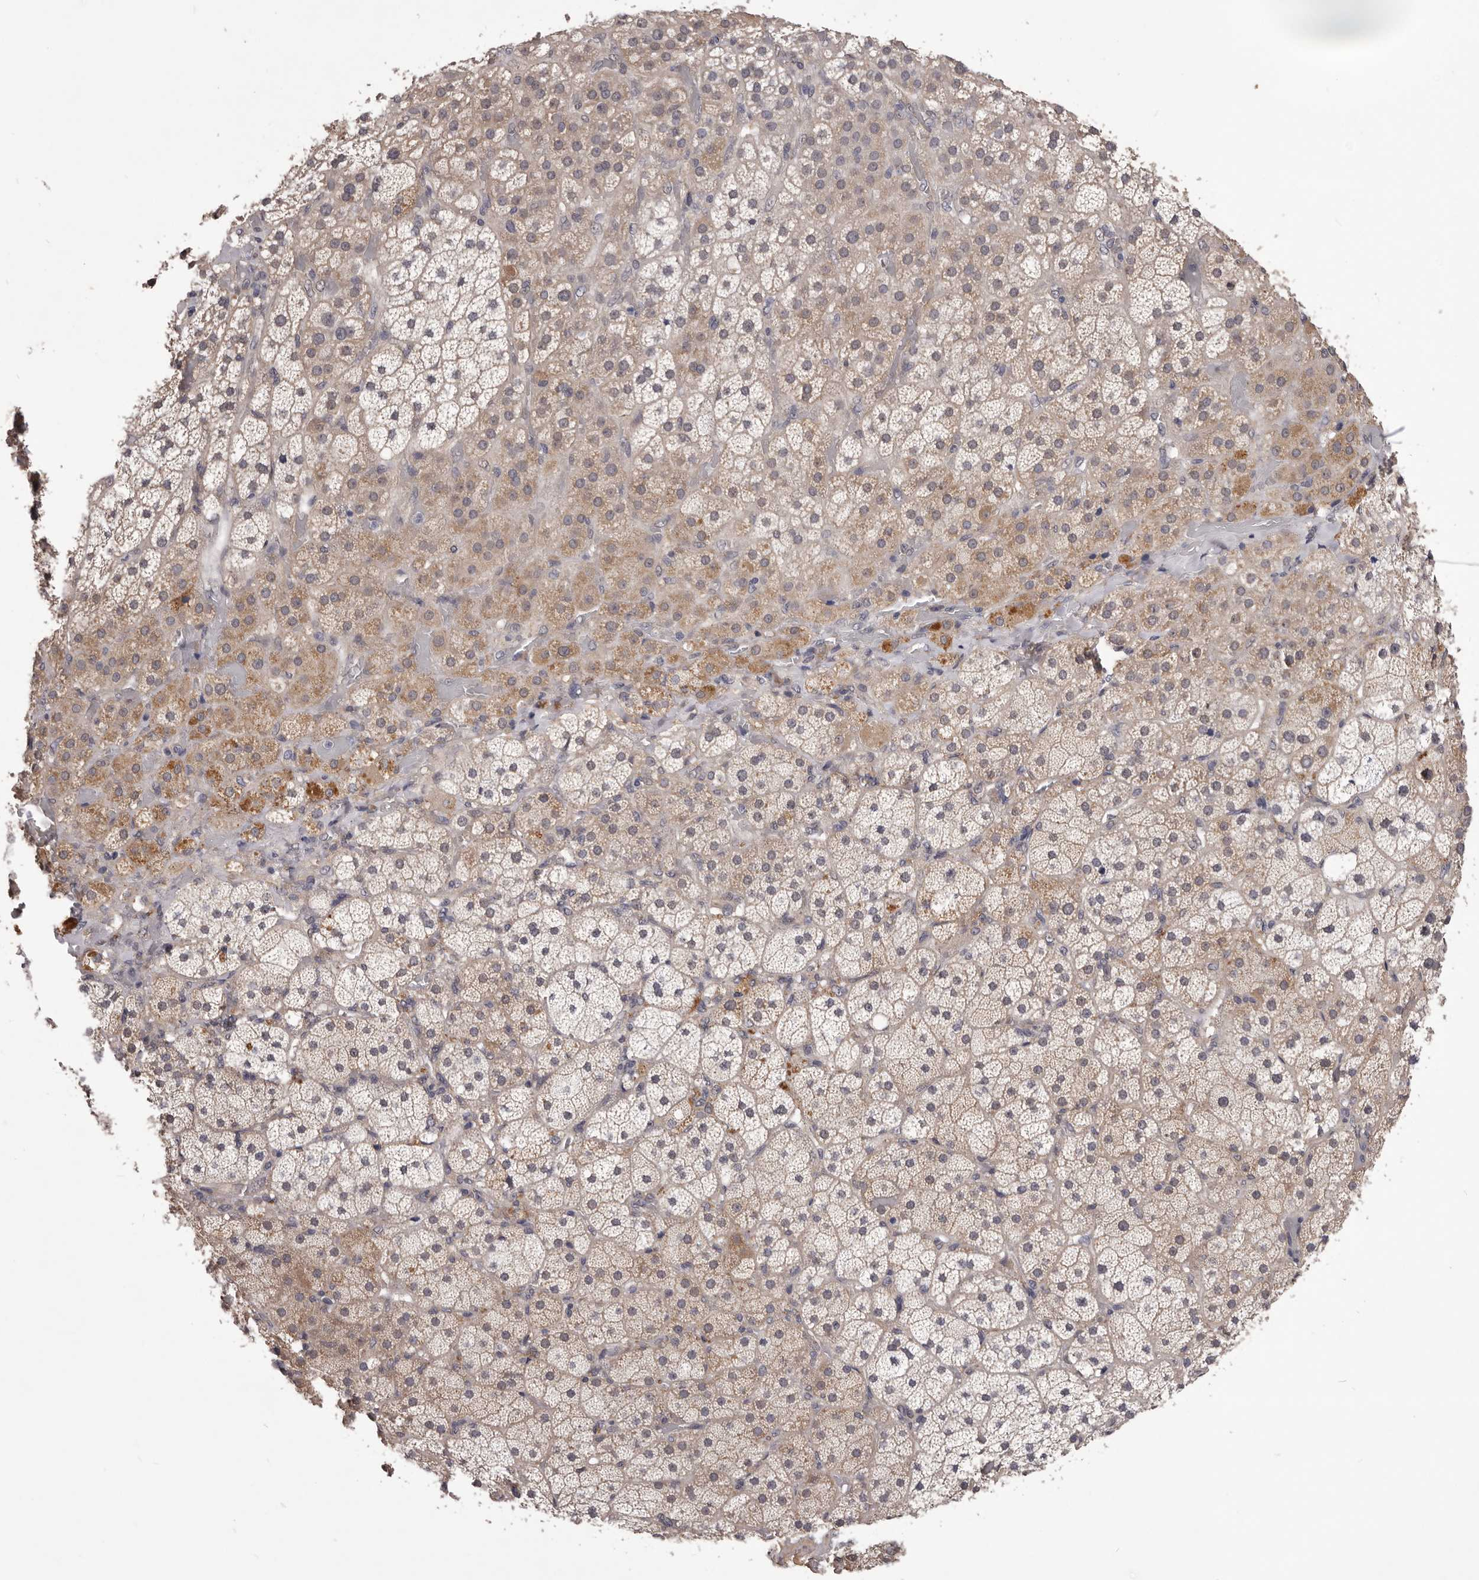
{"staining": {"intensity": "moderate", "quantity": "25%-75%", "location": "cytoplasmic/membranous"}, "tissue": "adrenal gland", "cell_type": "Glandular cells", "image_type": "normal", "snomed": [{"axis": "morphology", "description": "Normal tissue, NOS"}, {"axis": "topography", "description": "Adrenal gland"}], "caption": "DAB (3,3'-diaminobenzidine) immunohistochemical staining of benign adrenal gland shows moderate cytoplasmic/membranous protein positivity in approximately 25%-75% of glandular cells.", "gene": "CELF3", "patient": {"sex": "male", "age": 57}}